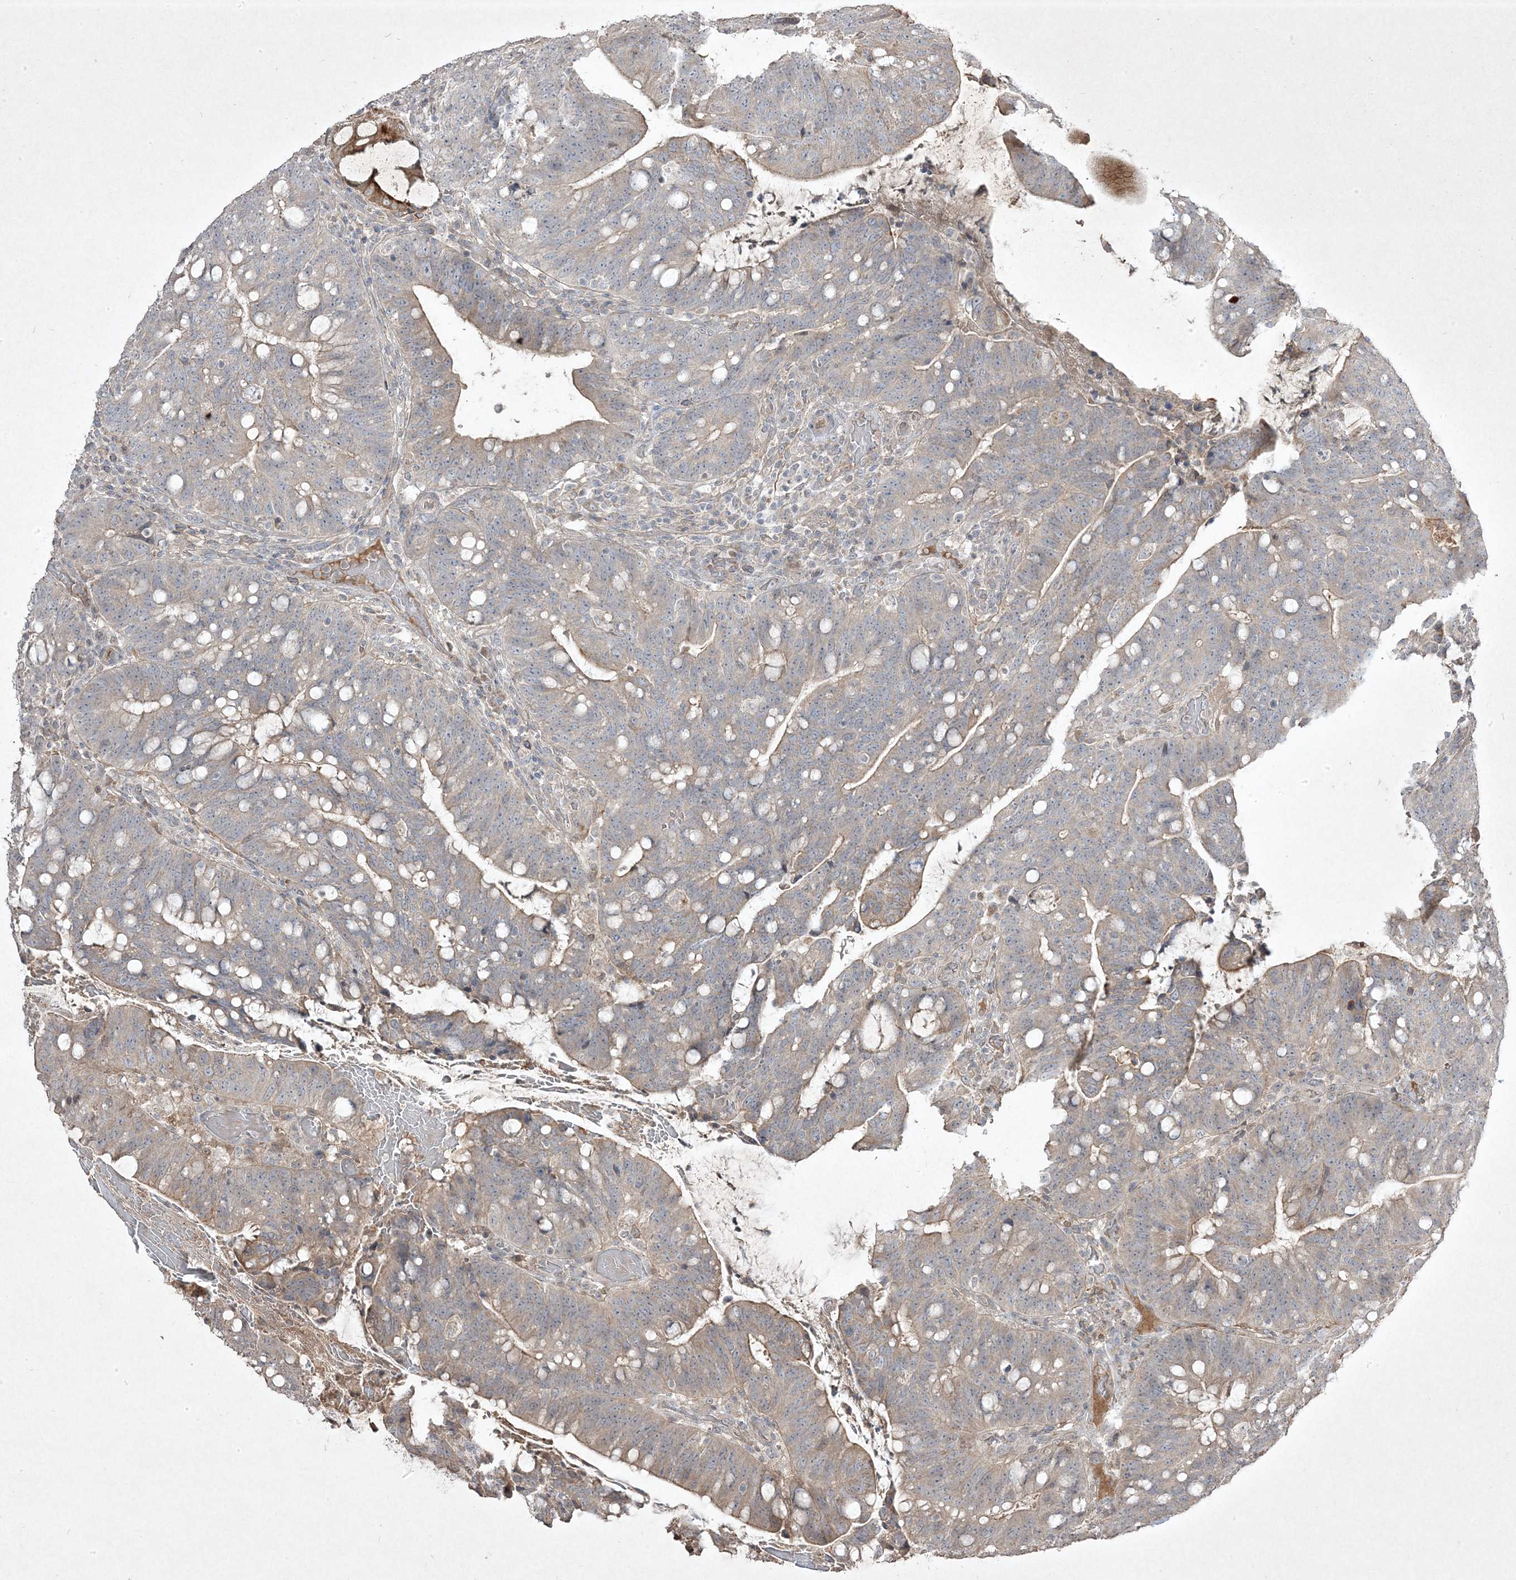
{"staining": {"intensity": "weak", "quantity": "25%-75%", "location": "cytoplasmic/membranous"}, "tissue": "colorectal cancer", "cell_type": "Tumor cells", "image_type": "cancer", "snomed": [{"axis": "morphology", "description": "Adenocarcinoma, NOS"}, {"axis": "topography", "description": "Colon"}], "caption": "Human colorectal adenocarcinoma stained with a brown dye displays weak cytoplasmic/membranous positive positivity in about 25%-75% of tumor cells.", "gene": "RGL4", "patient": {"sex": "female", "age": 66}}